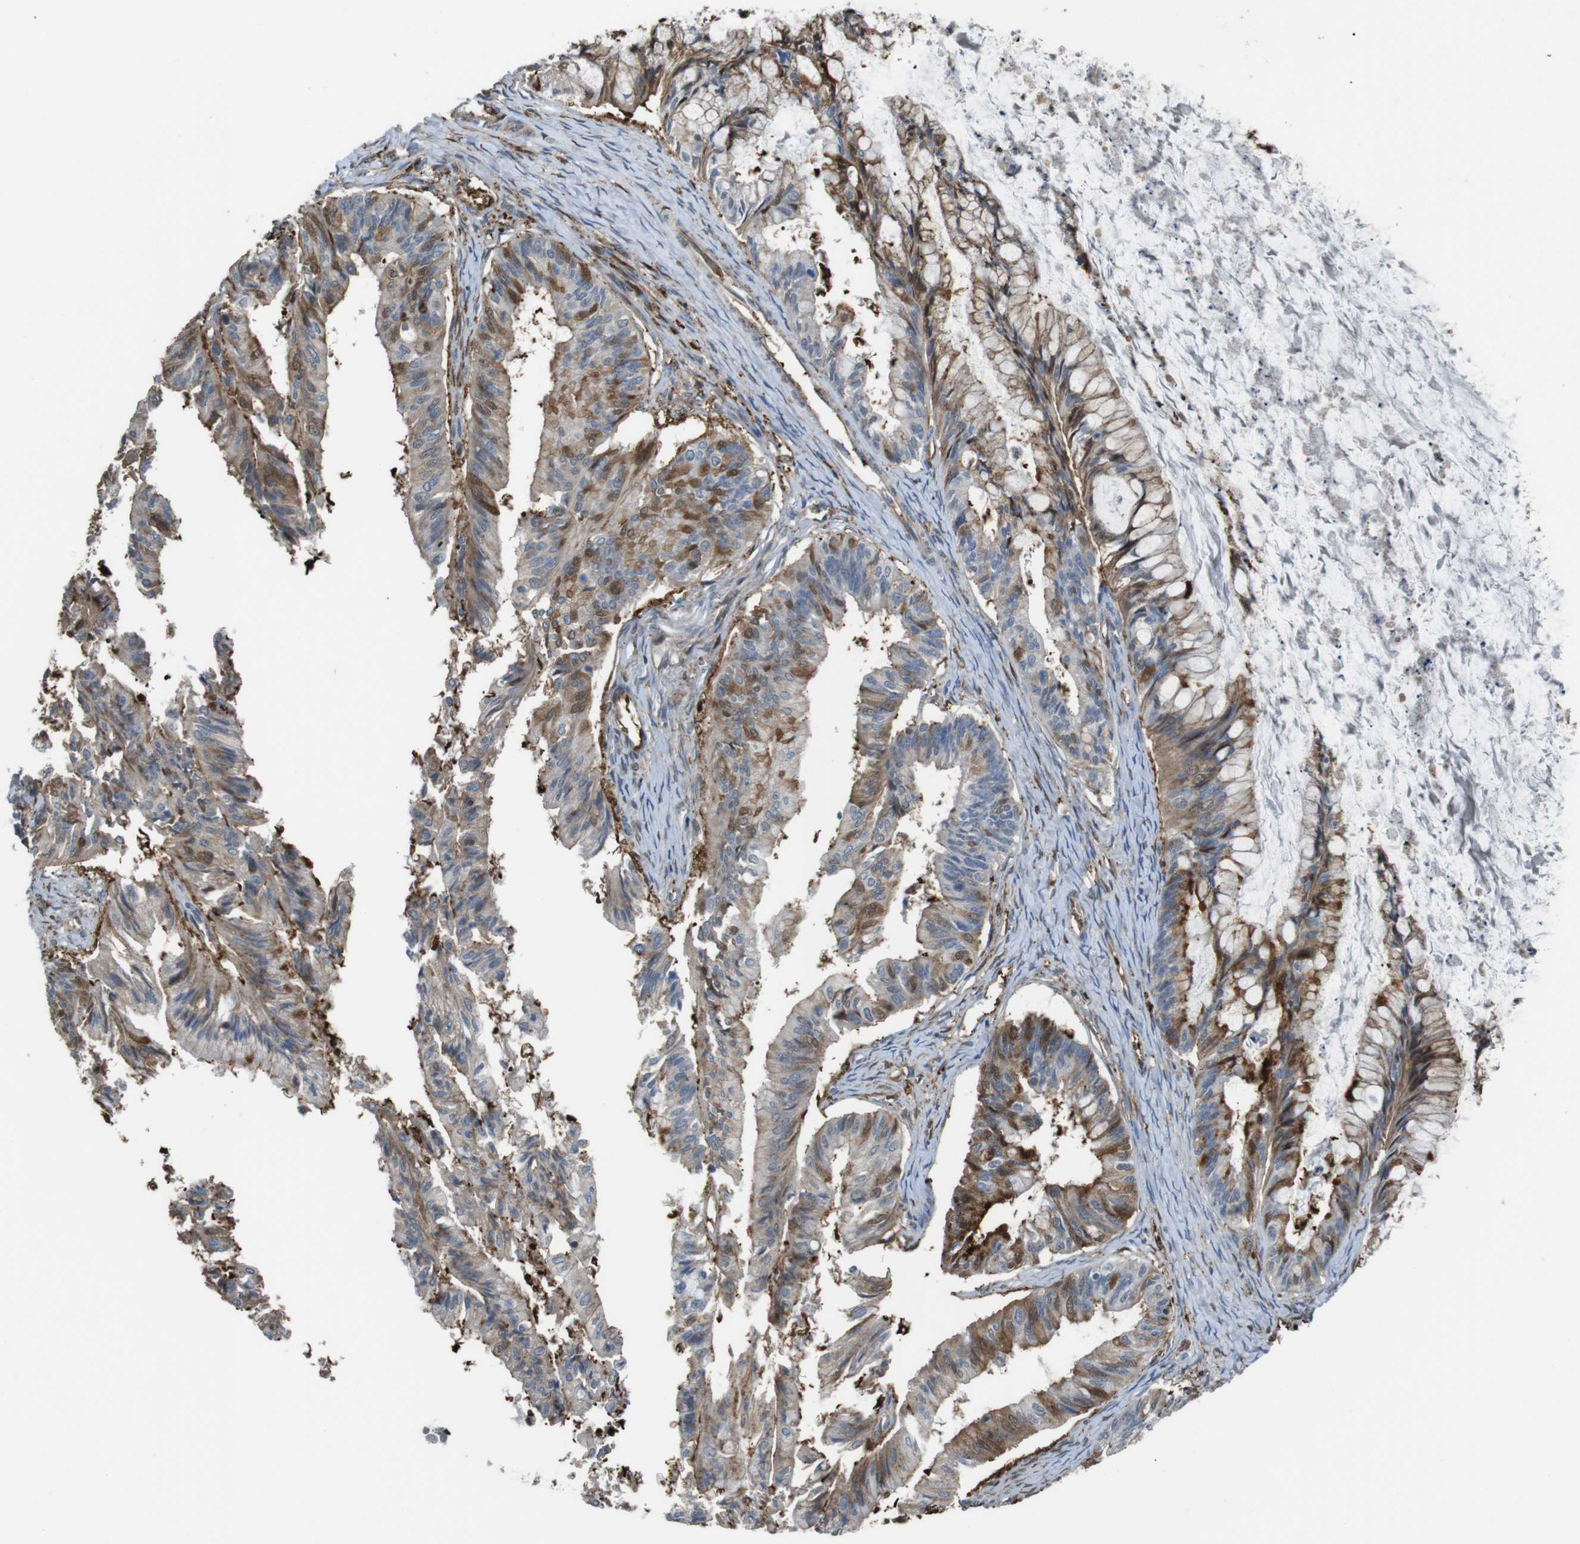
{"staining": {"intensity": "moderate", "quantity": ">75%", "location": "cytoplasmic/membranous"}, "tissue": "ovarian cancer", "cell_type": "Tumor cells", "image_type": "cancer", "snomed": [{"axis": "morphology", "description": "Cystadenocarcinoma, mucinous, NOS"}, {"axis": "topography", "description": "Ovary"}], "caption": "Human ovarian cancer (mucinous cystadenocarcinoma) stained with a protein marker shows moderate staining in tumor cells.", "gene": "ARHGDIA", "patient": {"sex": "female", "age": 57}}